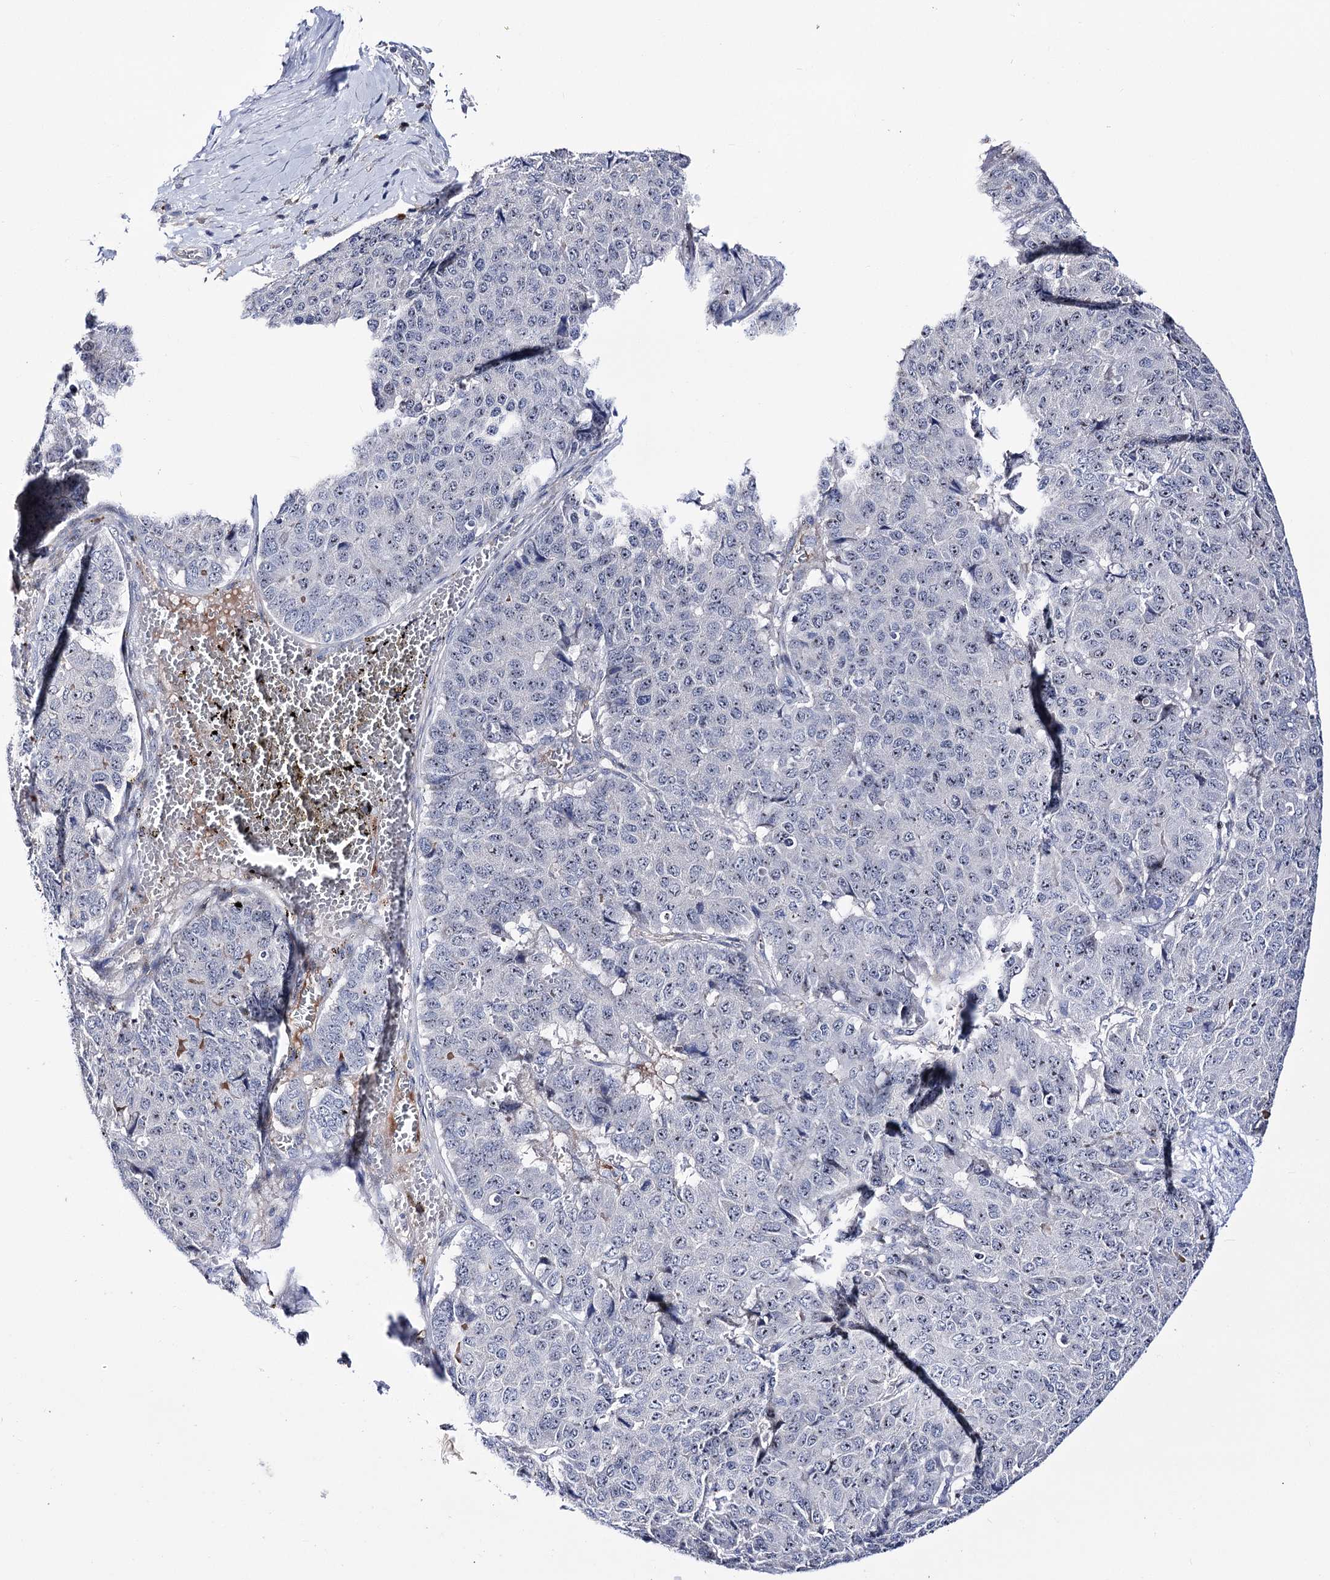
{"staining": {"intensity": "moderate", "quantity": "25%-75%", "location": "nuclear"}, "tissue": "pancreatic cancer", "cell_type": "Tumor cells", "image_type": "cancer", "snomed": [{"axis": "morphology", "description": "Adenocarcinoma, NOS"}, {"axis": "topography", "description": "Pancreas"}], "caption": "Human pancreatic cancer stained with a protein marker shows moderate staining in tumor cells.", "gene": "PCGF5", "patient": {"sex": "male", "age": 50}}